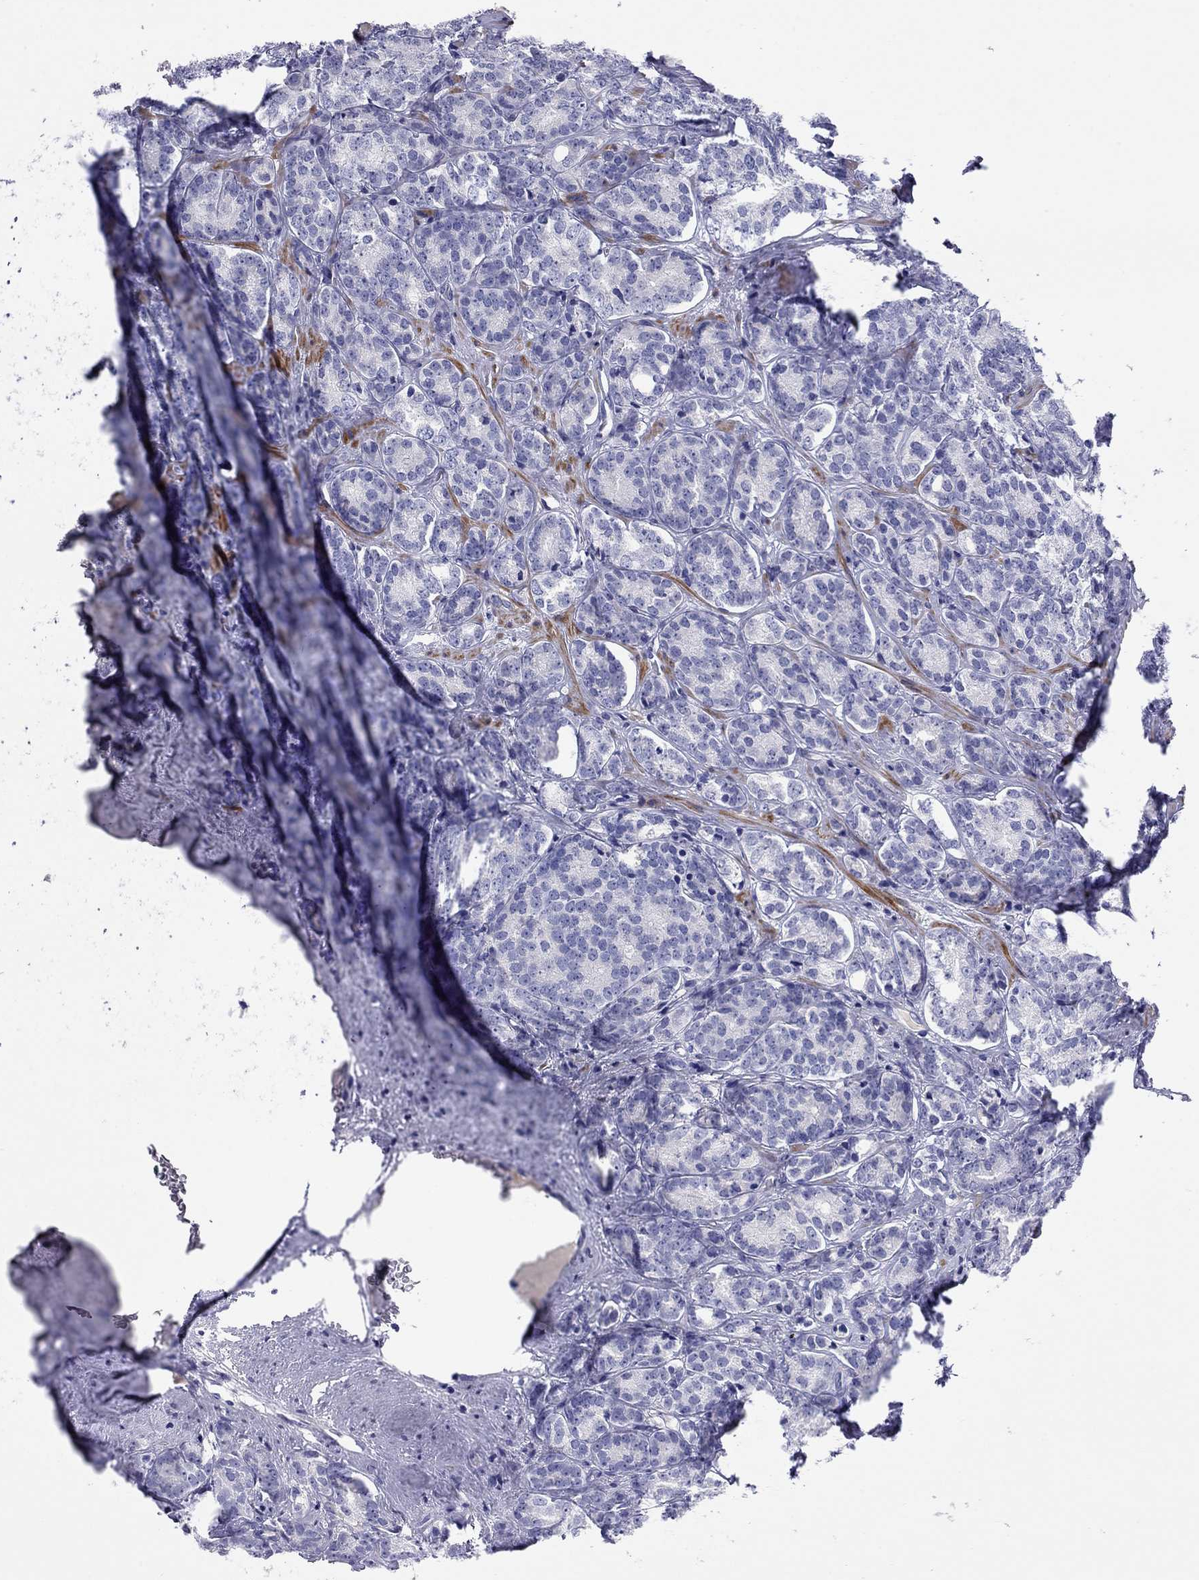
{"staining": {"intensity": "negative", "quantity": "none", "location": "none"}, "tissue": "prostate cancer", "cell_type": "Tumor cells", "image_type": "cancer", "snomed": [{"axis": "morphology", "description": "Adenocarcinoma, NOS"}, {"axis": "topography", "description": "Prostate"}], "caption": "Immunohistochemistry (IHC) image of adenocarcinoma (prostate) stained for a protein (brown), which reveals no positivity in tumor cells.", "gene": "CMYA5", "patient": {"sex": "male", "age": 71}}